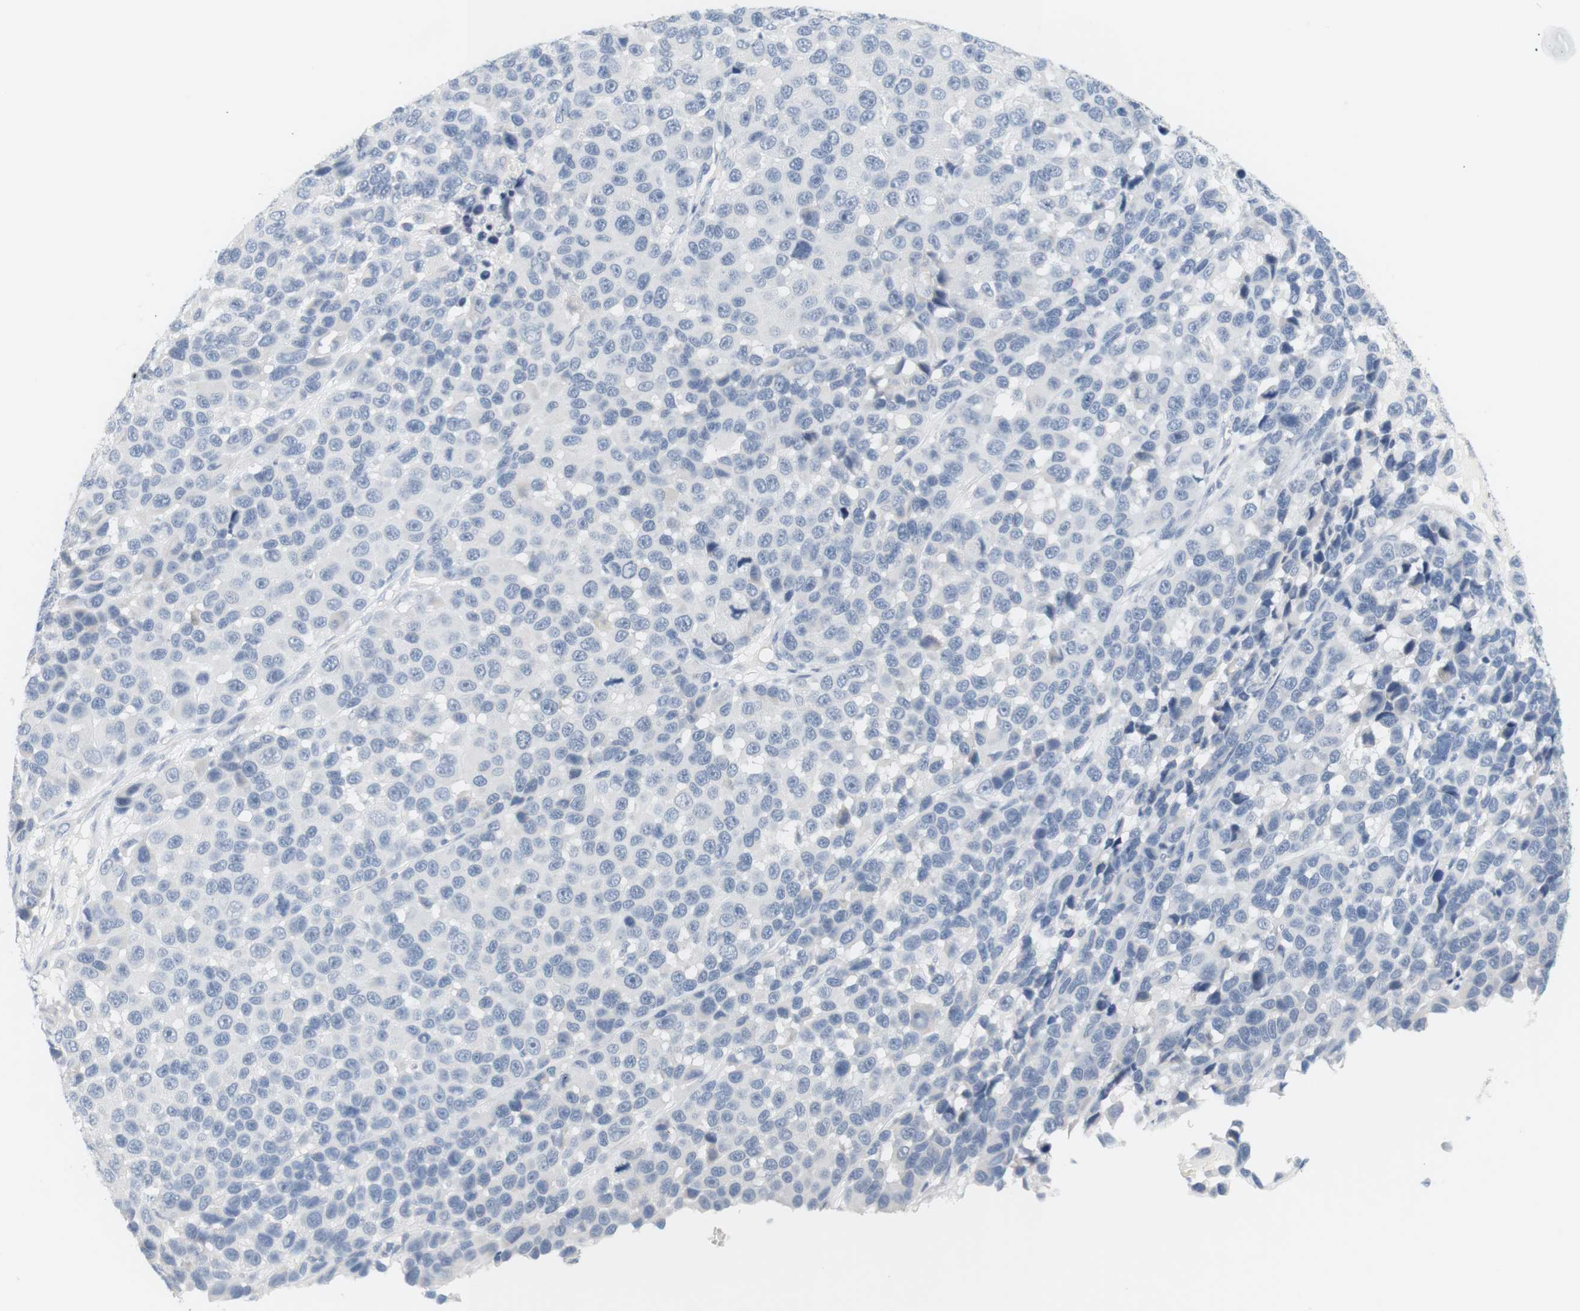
{"staining": {"intensity": "negative", "quantity": "none", "location": "none"}, "tissue": "melanoma", "cell_type": "Tumor cells", "image_type": "cancer", "snomed": [{"axis": "morphology", "description": "Malignant melanoma, NOS"}, {"axis": "topography", "description": "Skin"}], "caption": "Tumor cells show no significant expression in melanoma.", "gene": "OPRM1", "patient": {"sex": "male", "age": 53}}